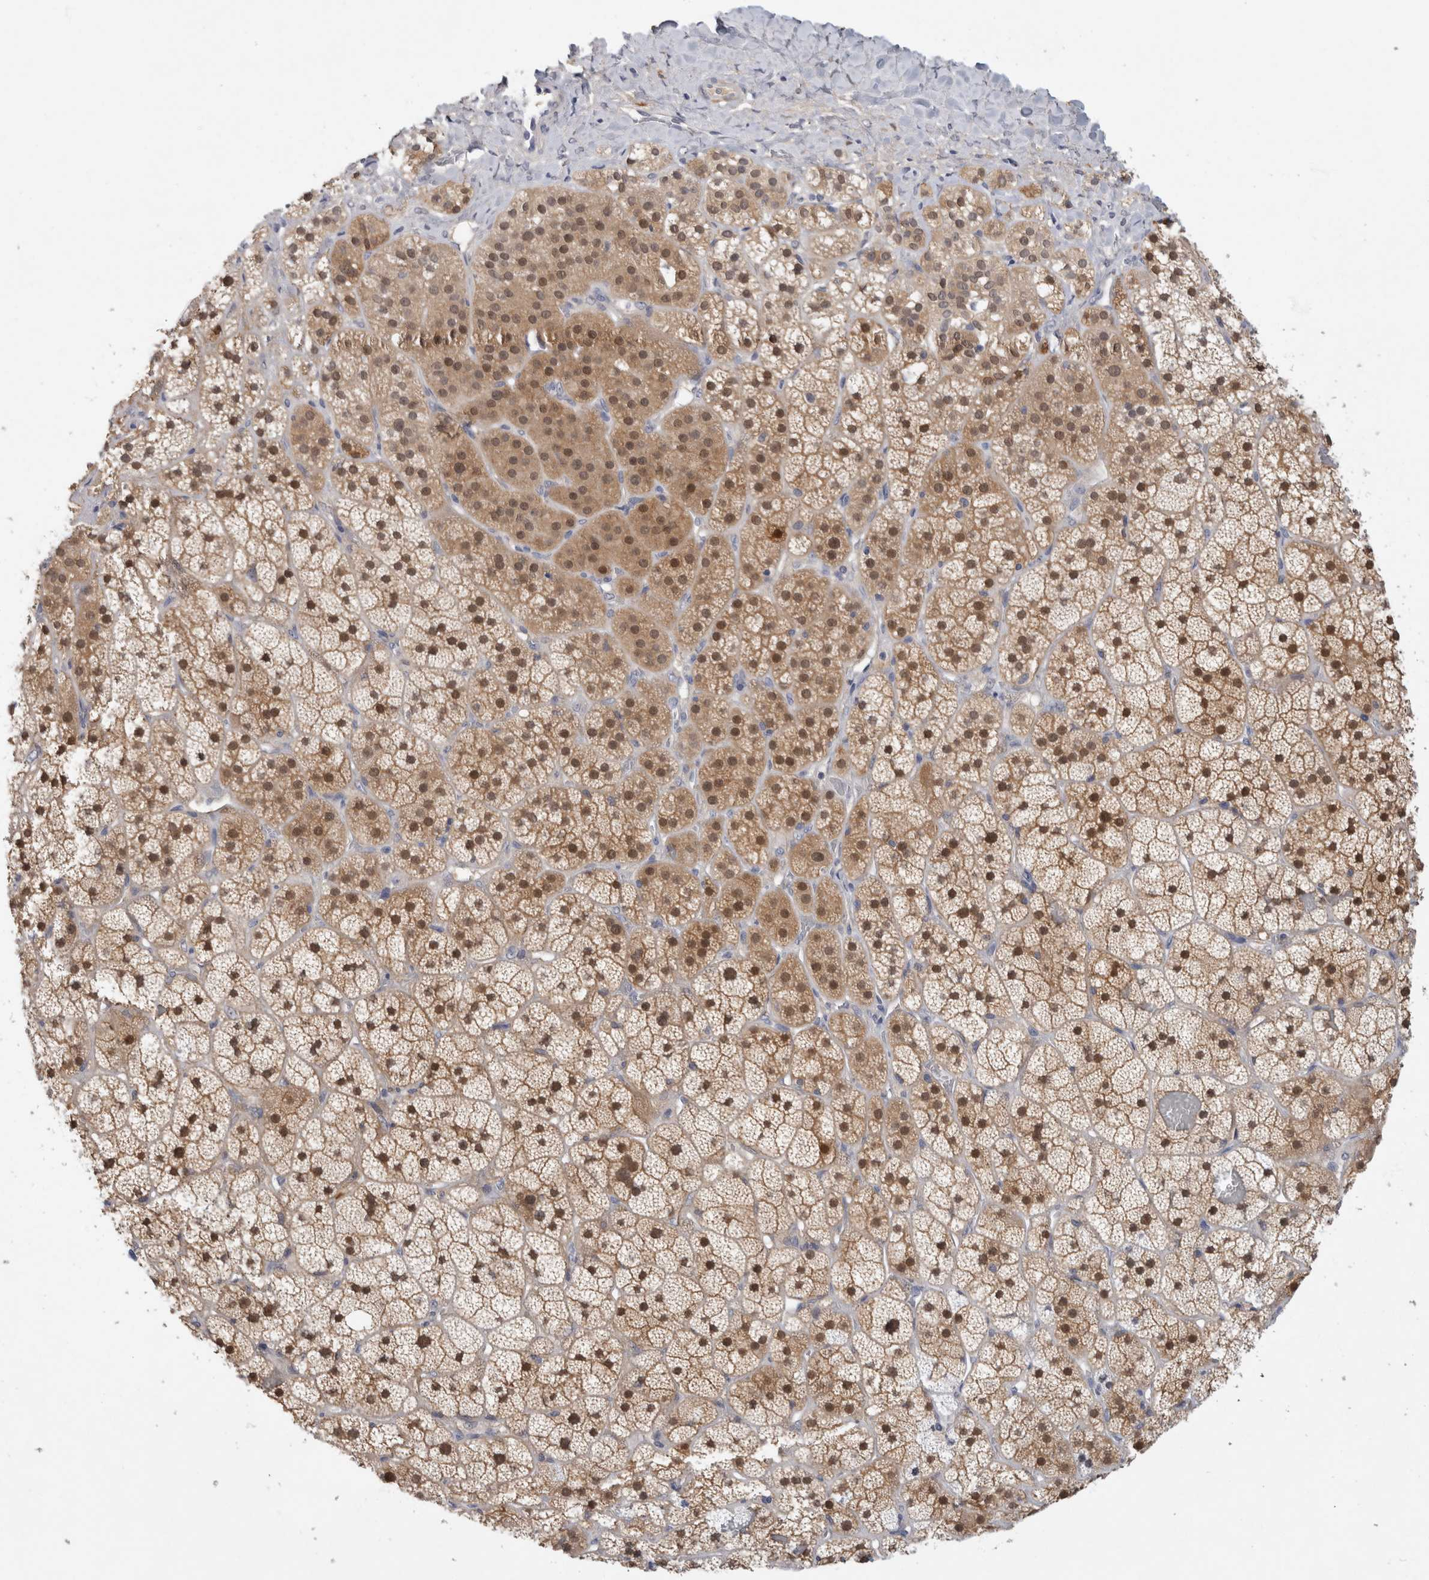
{"staining": {"intensity": "moderate", "quantity": ">75%", "location": "cytoplasmic/membranous,nuclear"}, "tissue": "adrenal gland", "cell_type": "Glandular cells", "image_type": "normal", "snomed": [{"axis": "morphology", "description": "Normal tissue, NOS"}, {"axis": "topography", "description": "Adrenal gland"}], "caption": "Glandular cells show medium levels of moderate cytoplasmic/membranous,nuclear staining in approximately >75% of cells in normal adrenal gland.", "gene": "PGM1", "patient": {"sex": "male", "age": 57}}